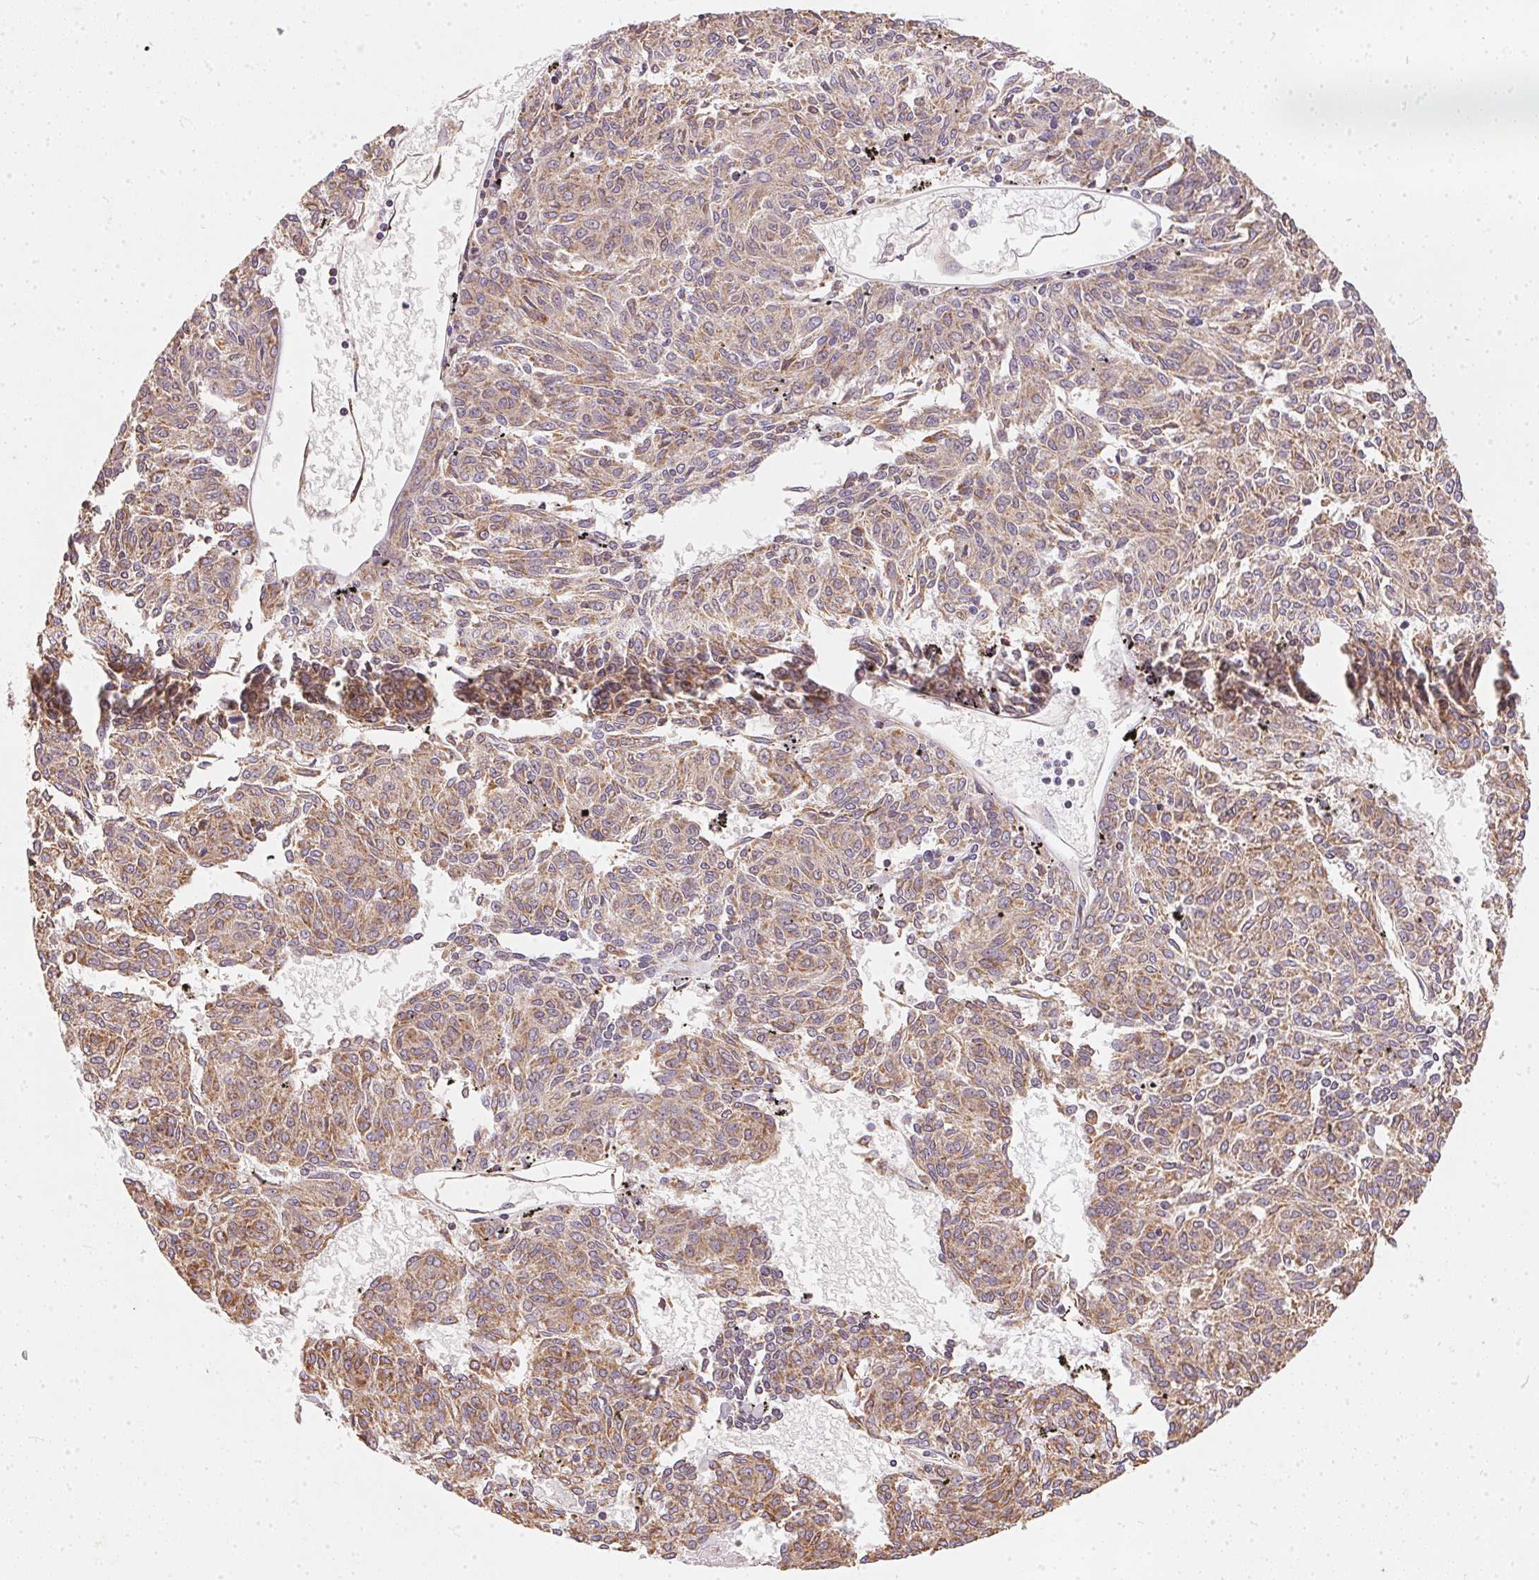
{"staining": {"intensity": "moderate", "quantity": "25%-75%", "location": "cytoplasmic/membranous"}, "tissue": "melanoma", "cell_type": "Tumor cells", "image_type": "cancer", "snomed": [{"axis": "morphology", "description": "Malignant melanoma, NOS"}, {"axis": "topography", "description": "Skin"}], "caption": "IHC histopathology image of human melanoma stained for a protein (brown), which displays medium levels of moderate cytoplasmic/membranous positivity in approximately 25%-75% of tumor cells.", "gene": "VWA5B2", "patient": {"sex": "female", "age": 72}}